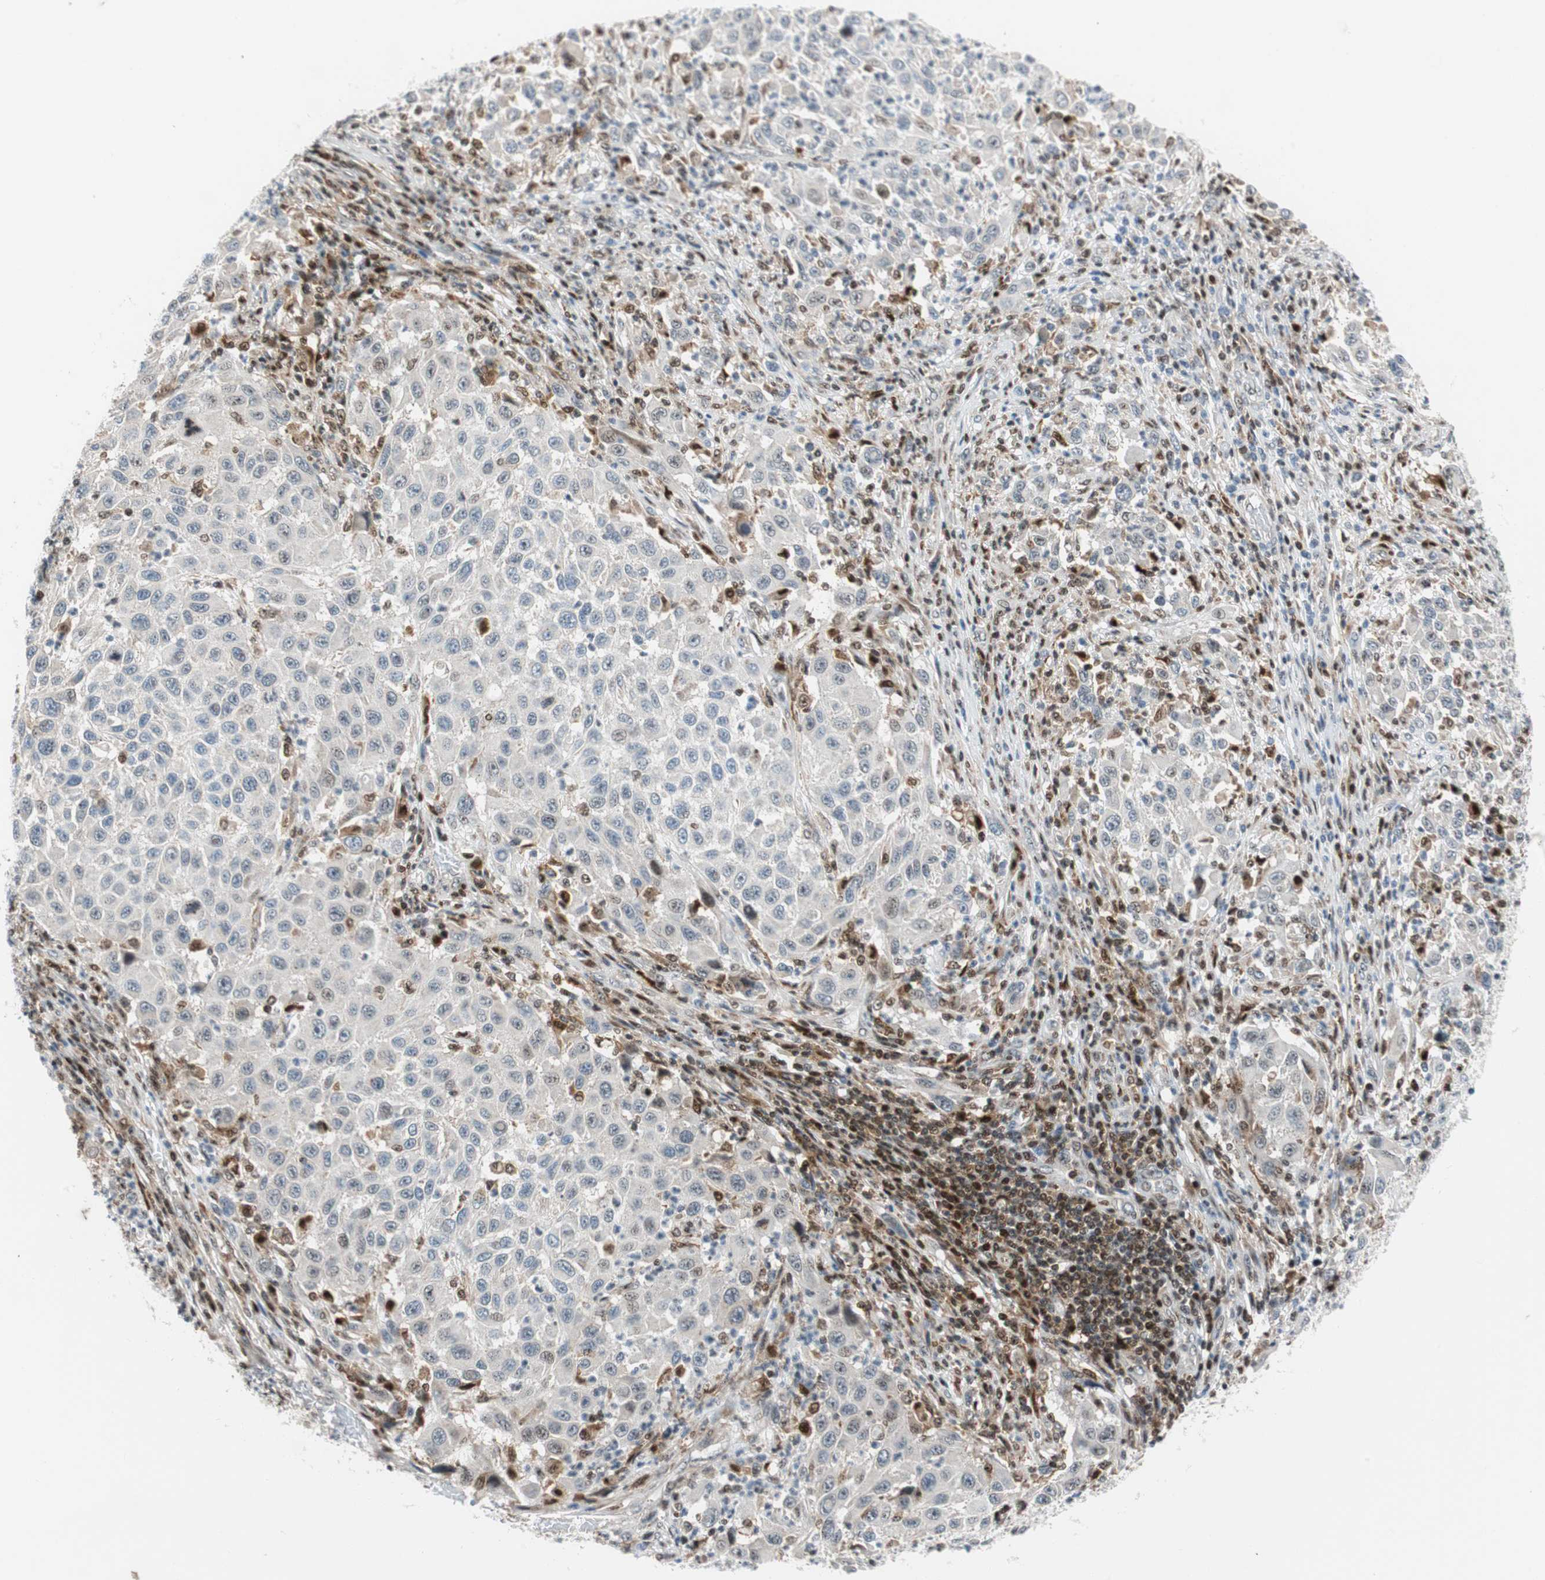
{"staining": {"intensity": "negative", "quantity": "none", "location": "none"}, "tissue": "melanoma", "cell_type": "Tumor cells", "image_type": "cancer", "snomed": [{"axis": "morphology", "description": "Malignant melanoma, Metastatic site"}, {"axis": "topography", "description": "Lymph node"}], "caption": "Malignant melanoma (metastatic site) was stained to show a protein in brown. There is no significant staining in tumor cells.", "gene": "RGS10", "patient": {"sex": "male", "age": 61}}